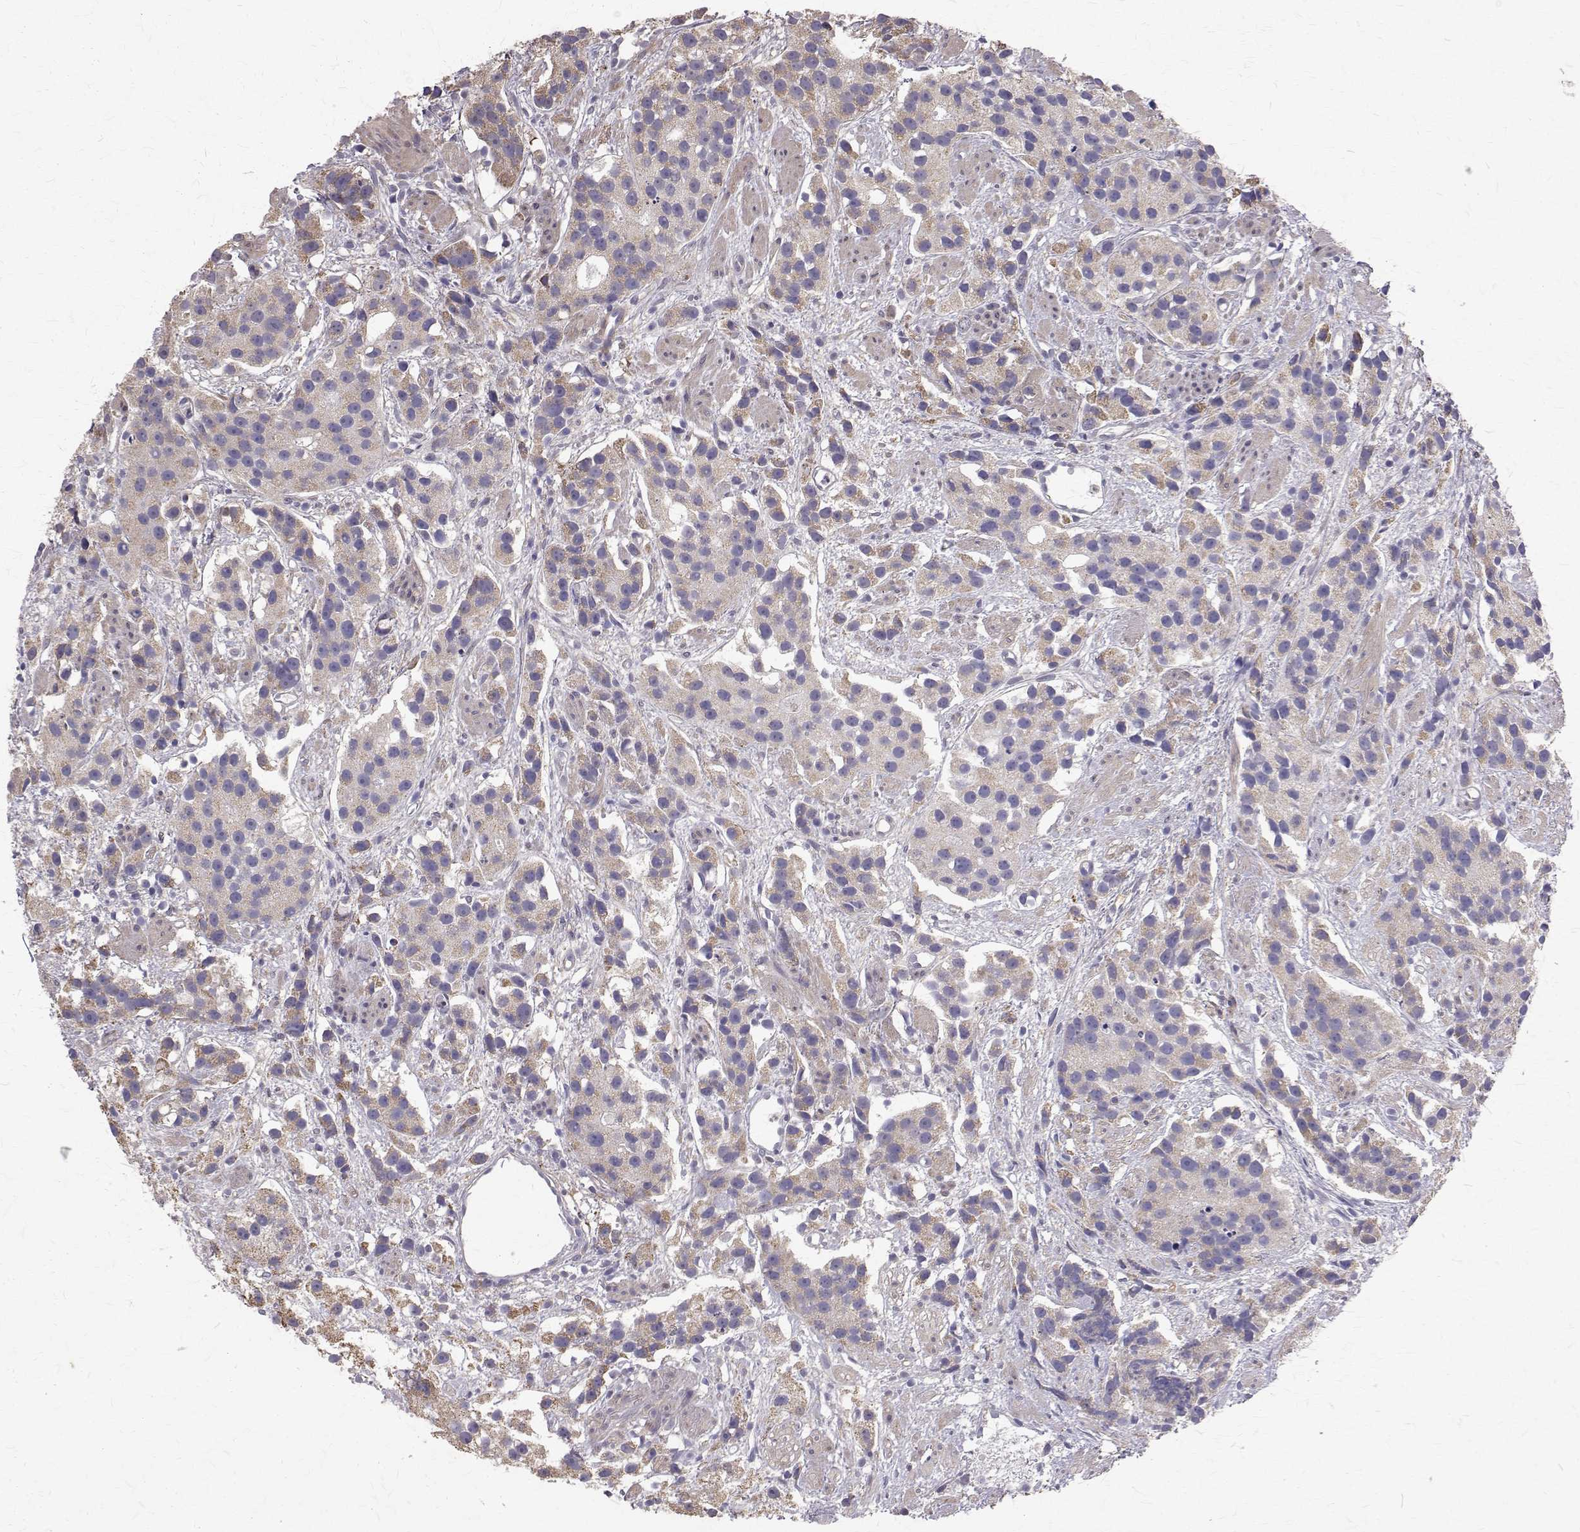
{"staining": {"intensity": "weak", "quantity": "25%-75%", "location": "cytoplasmic/membranous"}, "tissue": "prostate cancer", "cell_type": "Tumor cells", "image_type": "cancer", "snomed": [{"axis": "morphology", "description": "Adenocarcinoma, High grade"}, {"axis": "topography", "description": "Prostate"}], "caption": "Immunohistochemistry histopathology image of prostate cancer (high-grade adenocarcinoma) stained for a protein (brown), which displays low levels of weak cytoplasmic/membranous staining in about 25%-75% of tumor cells.", "gene": "CCDC89", "patient": {"sex": "male", "age": 68}}